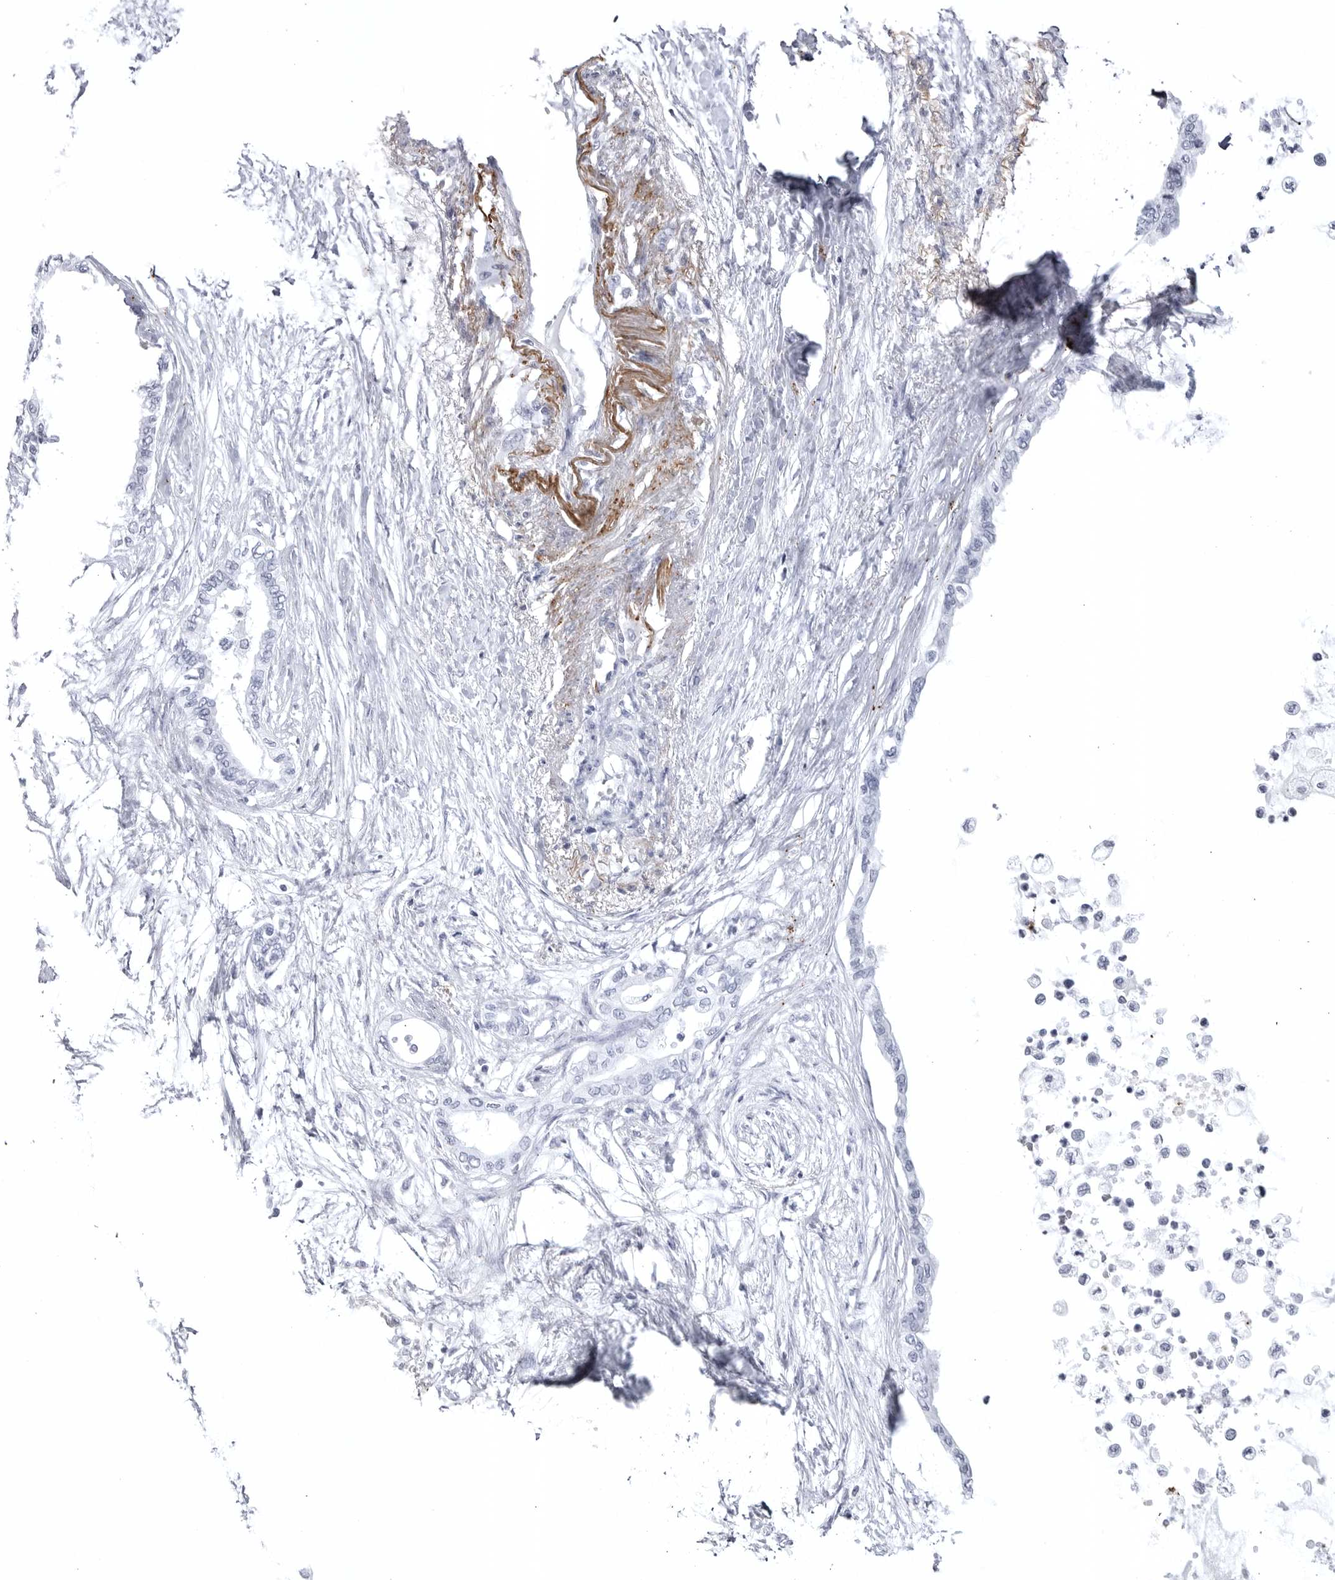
{"staining": {"intensity": "negative", "quantity": "none", "location": "none"}, "tissue": "pancreatic cancer", "cell_type": "Tumor cells", "image_type": "cancer", "snomed": [{"axis": "morphology", "description": "Normal tissue, NOS"}, {"axis": "morphology", "description": "Adenocarcinoma, NOS"}, {"axis": "topography", "description": "Pancreas"}, {"axis": "topography", "description": "Duodenum"}], "caption": "IHC histopathology image of human pancreatic cancer stained for a protein (brown), which reveals no positivity in tumor cells.", "gene": "COL26A1", "patient": {"sex": "female", "age": 60}}